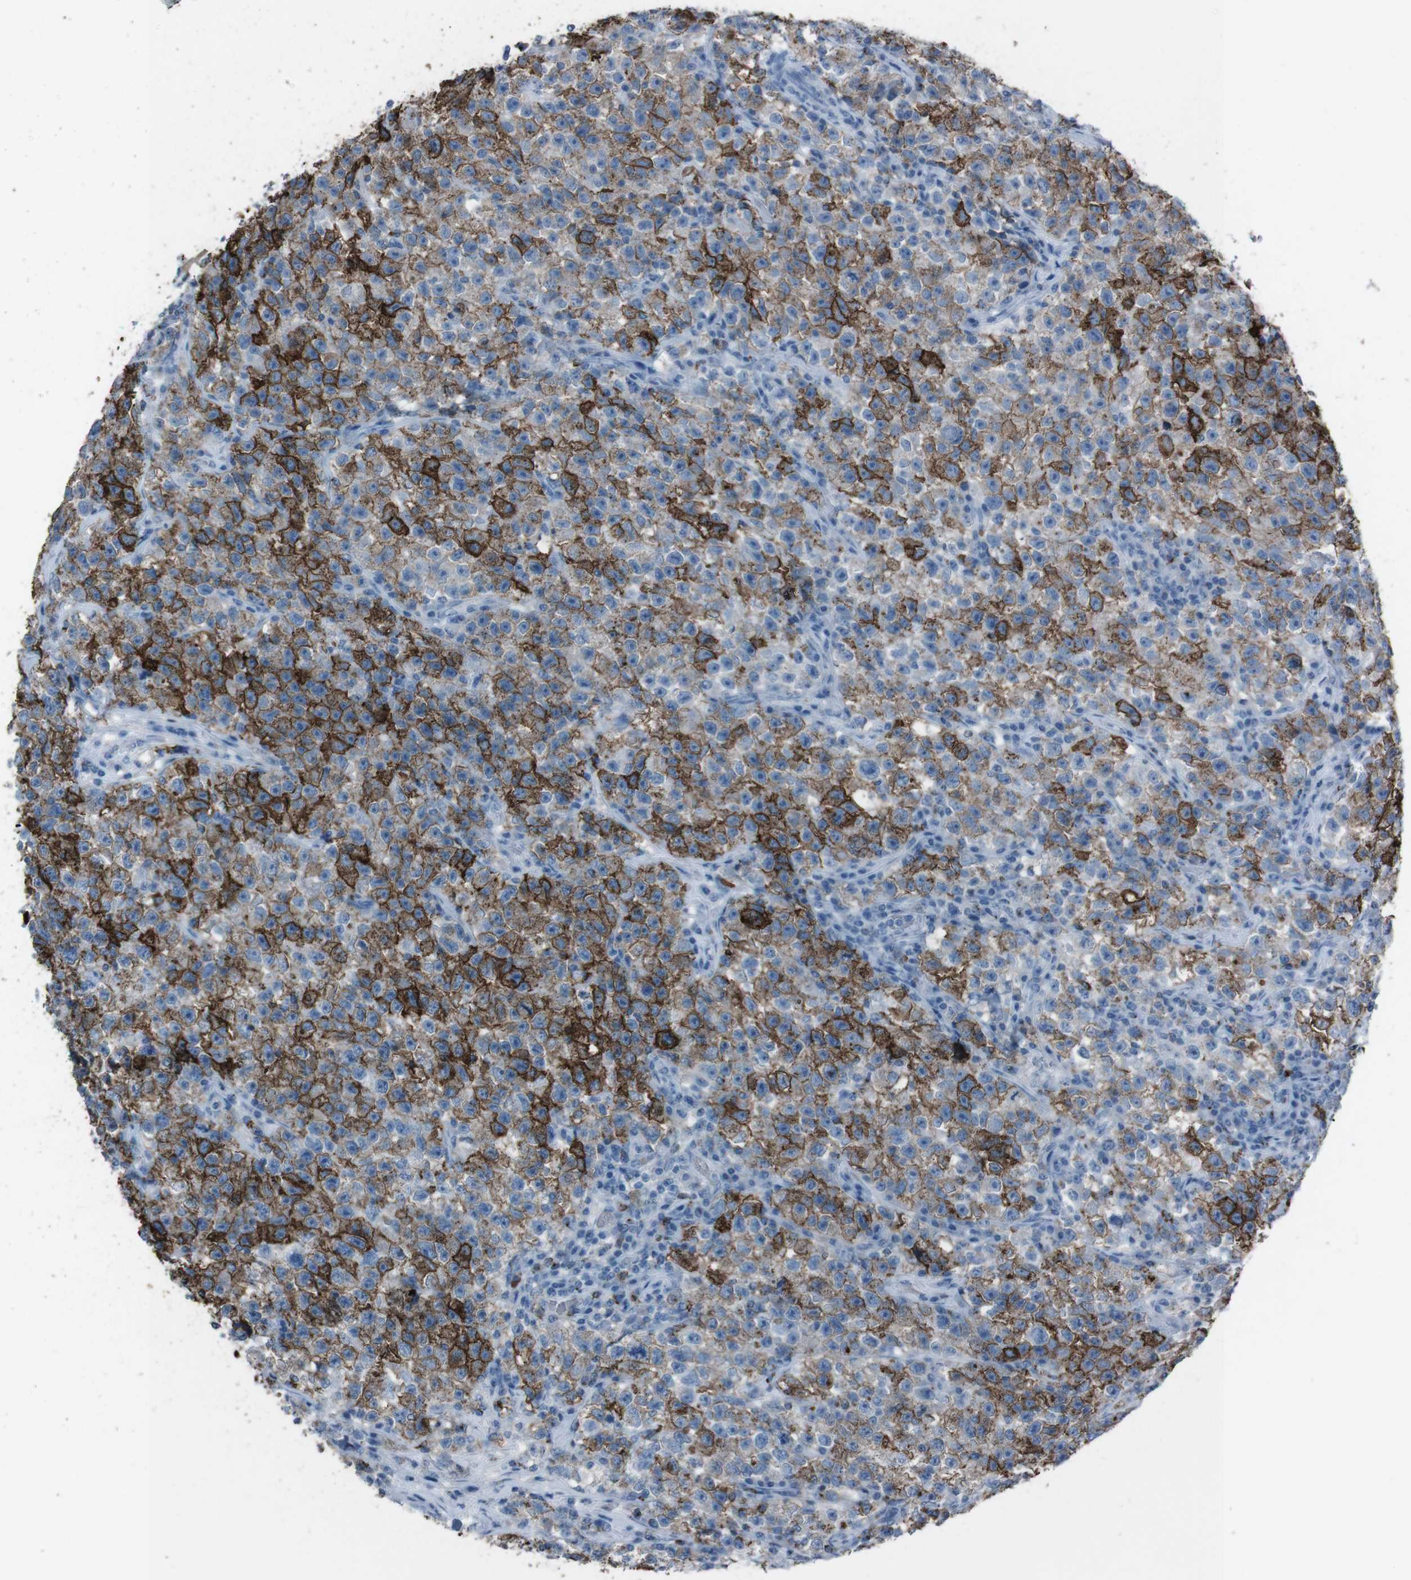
{"staining": {"intensity": "strong", "quantity": "25%-75%", "location": "cytoplasmic/membranous"}, "tissue": "testis cancer", "cell_type": "Tumor cells", "image_type": "cancer", "snomed": [{"axis": "morphology", "description": "Seminoma, NOS"}, {"axis": "topography", "description": "Testis"}], "caption": "IHC (DAB) staining of seminoma (testis) exhibits strong cytoplasmic/membranous protein expression in approximately 25%-75% of tumor cells. Using DAB (brown) and hematoxylin (blue) stains, captured at high magnification using brightfield microscopy.", "gene": "ST6GAL1", "patient": {"sex": "male", "age": 22}}